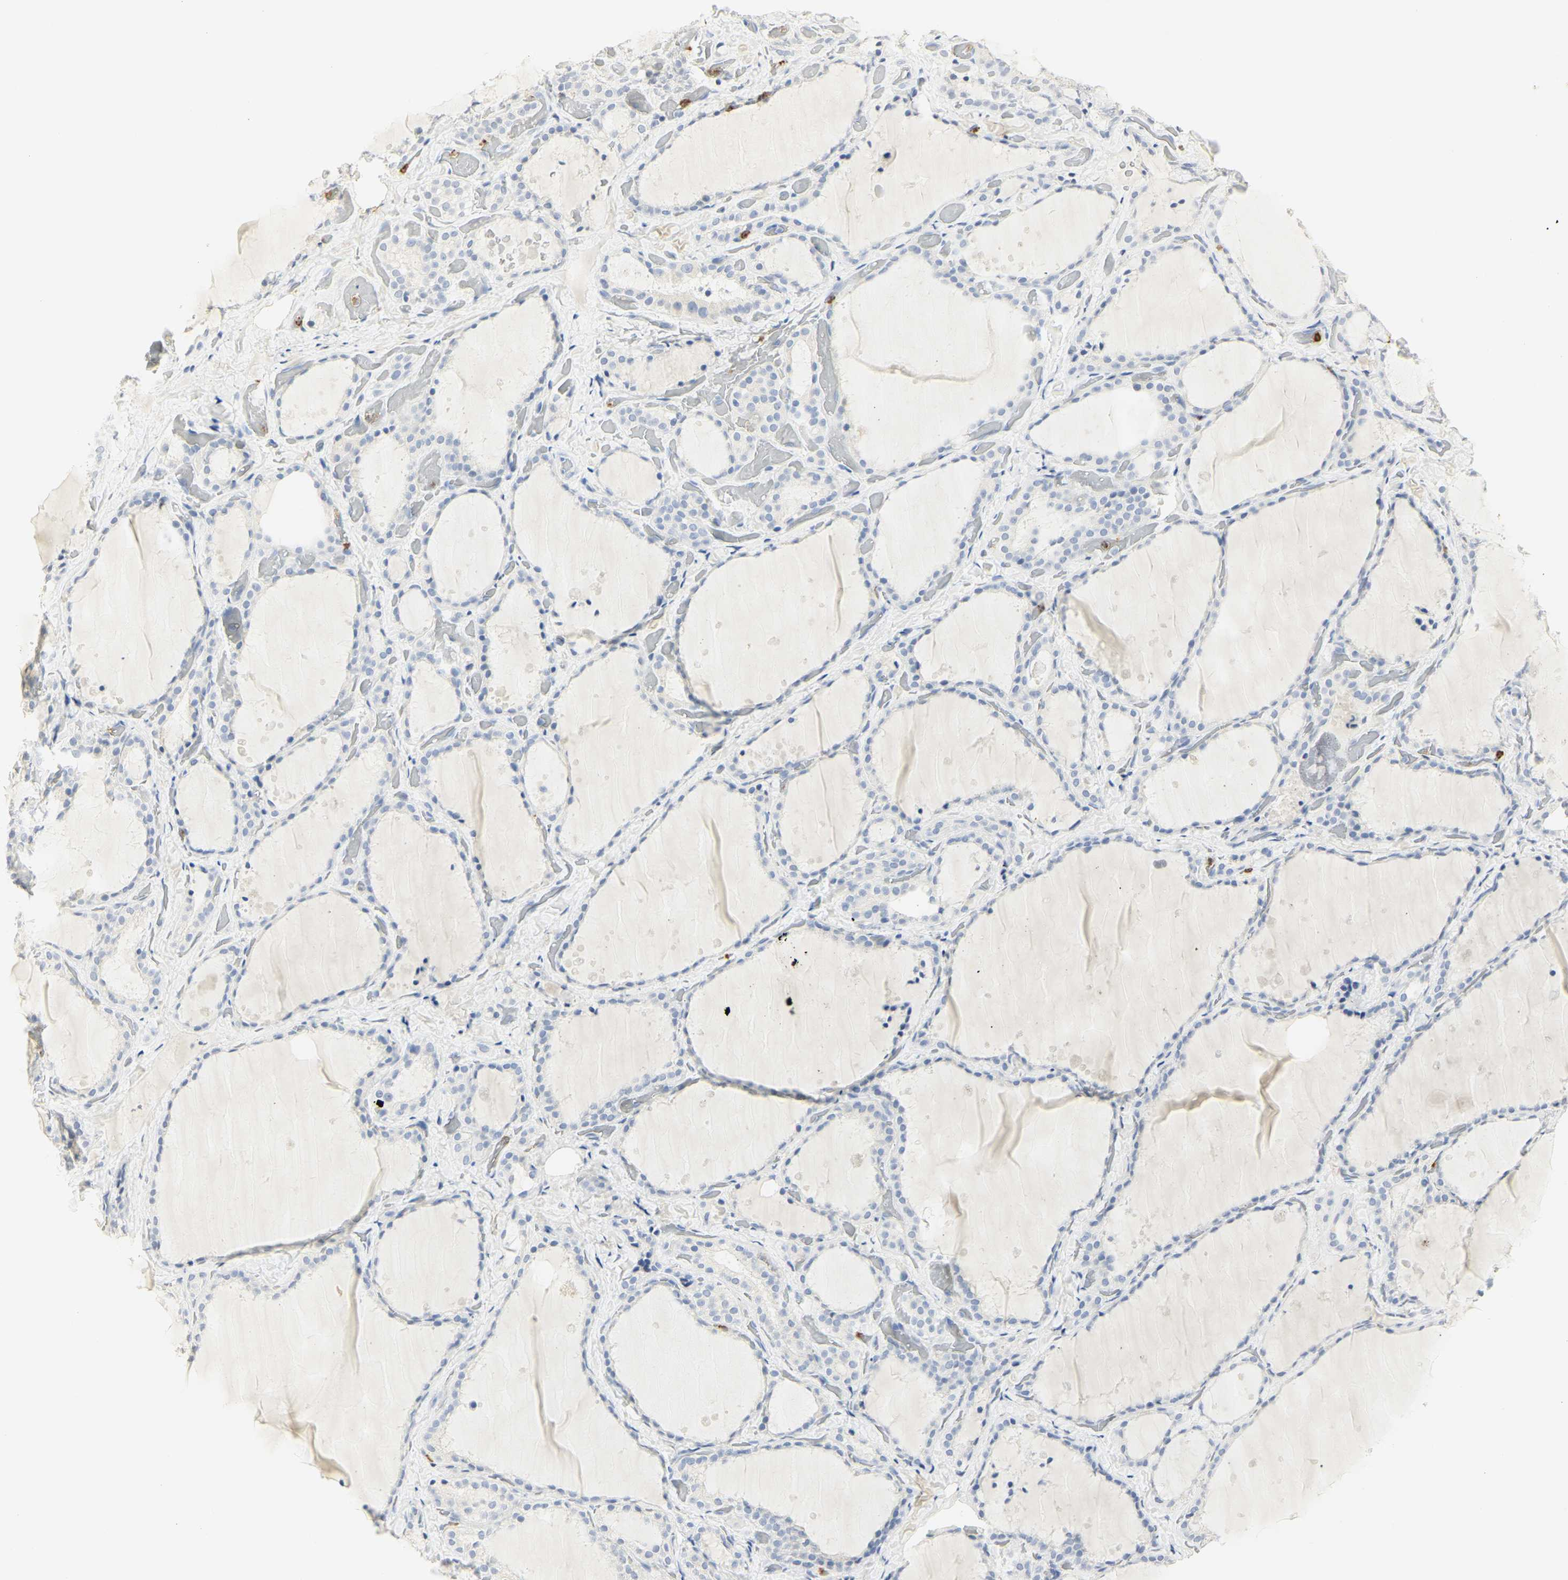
{"staining": {"intensity": "negative", "quantity": "none", "location": "none"}, "tissue": "thyroid gland", "cell_type": "Glandular cells", "image_type": "normal", "snomed": [{"axis": "morphology", "description": "Normal tissue, NOS"}, {"axis": "topography", "description": "Thyroid gland"}], "caption": "Immunohistochemistry (IHC) histopathology image of normal thyroid gland: thyroid gland stained with DAB exhibits no significant protein positivity in glandular cells.", "gene": "MPO", "patient": {"sex": "female", "age": 44}}